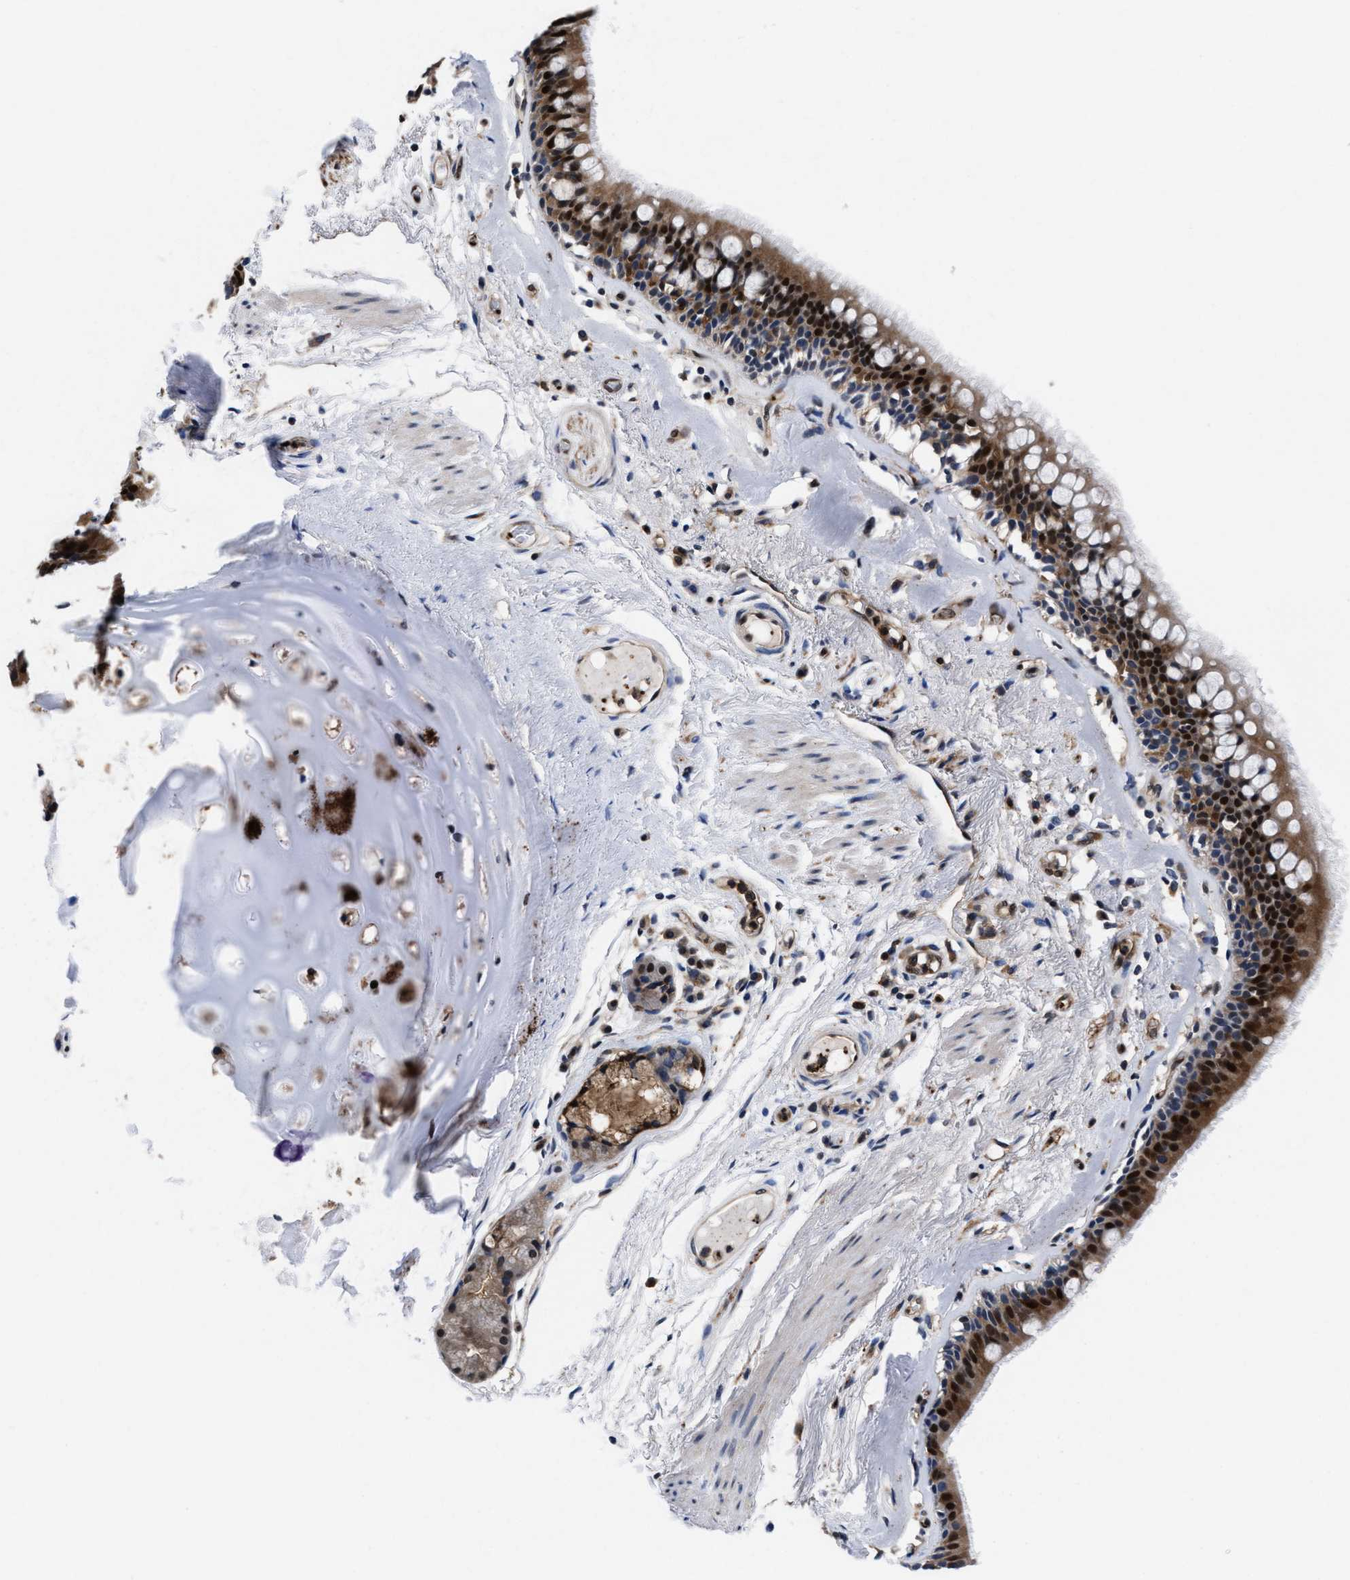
{"staining": {"intensity": "strong", "quantity": ">75%", "location": "cytoplasmic/membranous,nuclear"}, "tissue": "bronchus", "cell_type": "Respiratory epithelial cells", "image_type": "normal", "snomed": [{"axis": "morphology", "description": "Normal tissue, NOS"}, {"axis": "topography", "description": "Cartilage tissue"}], "caption": "Immunohistochemical staining of benign bronchus reveals strong cytoplasmic/membranous,nuclear protein positivity in approximately >75% of respiratory epithelial cells.", "gene": "ACLY", "patient": {"sex": "female", "age": 63}}